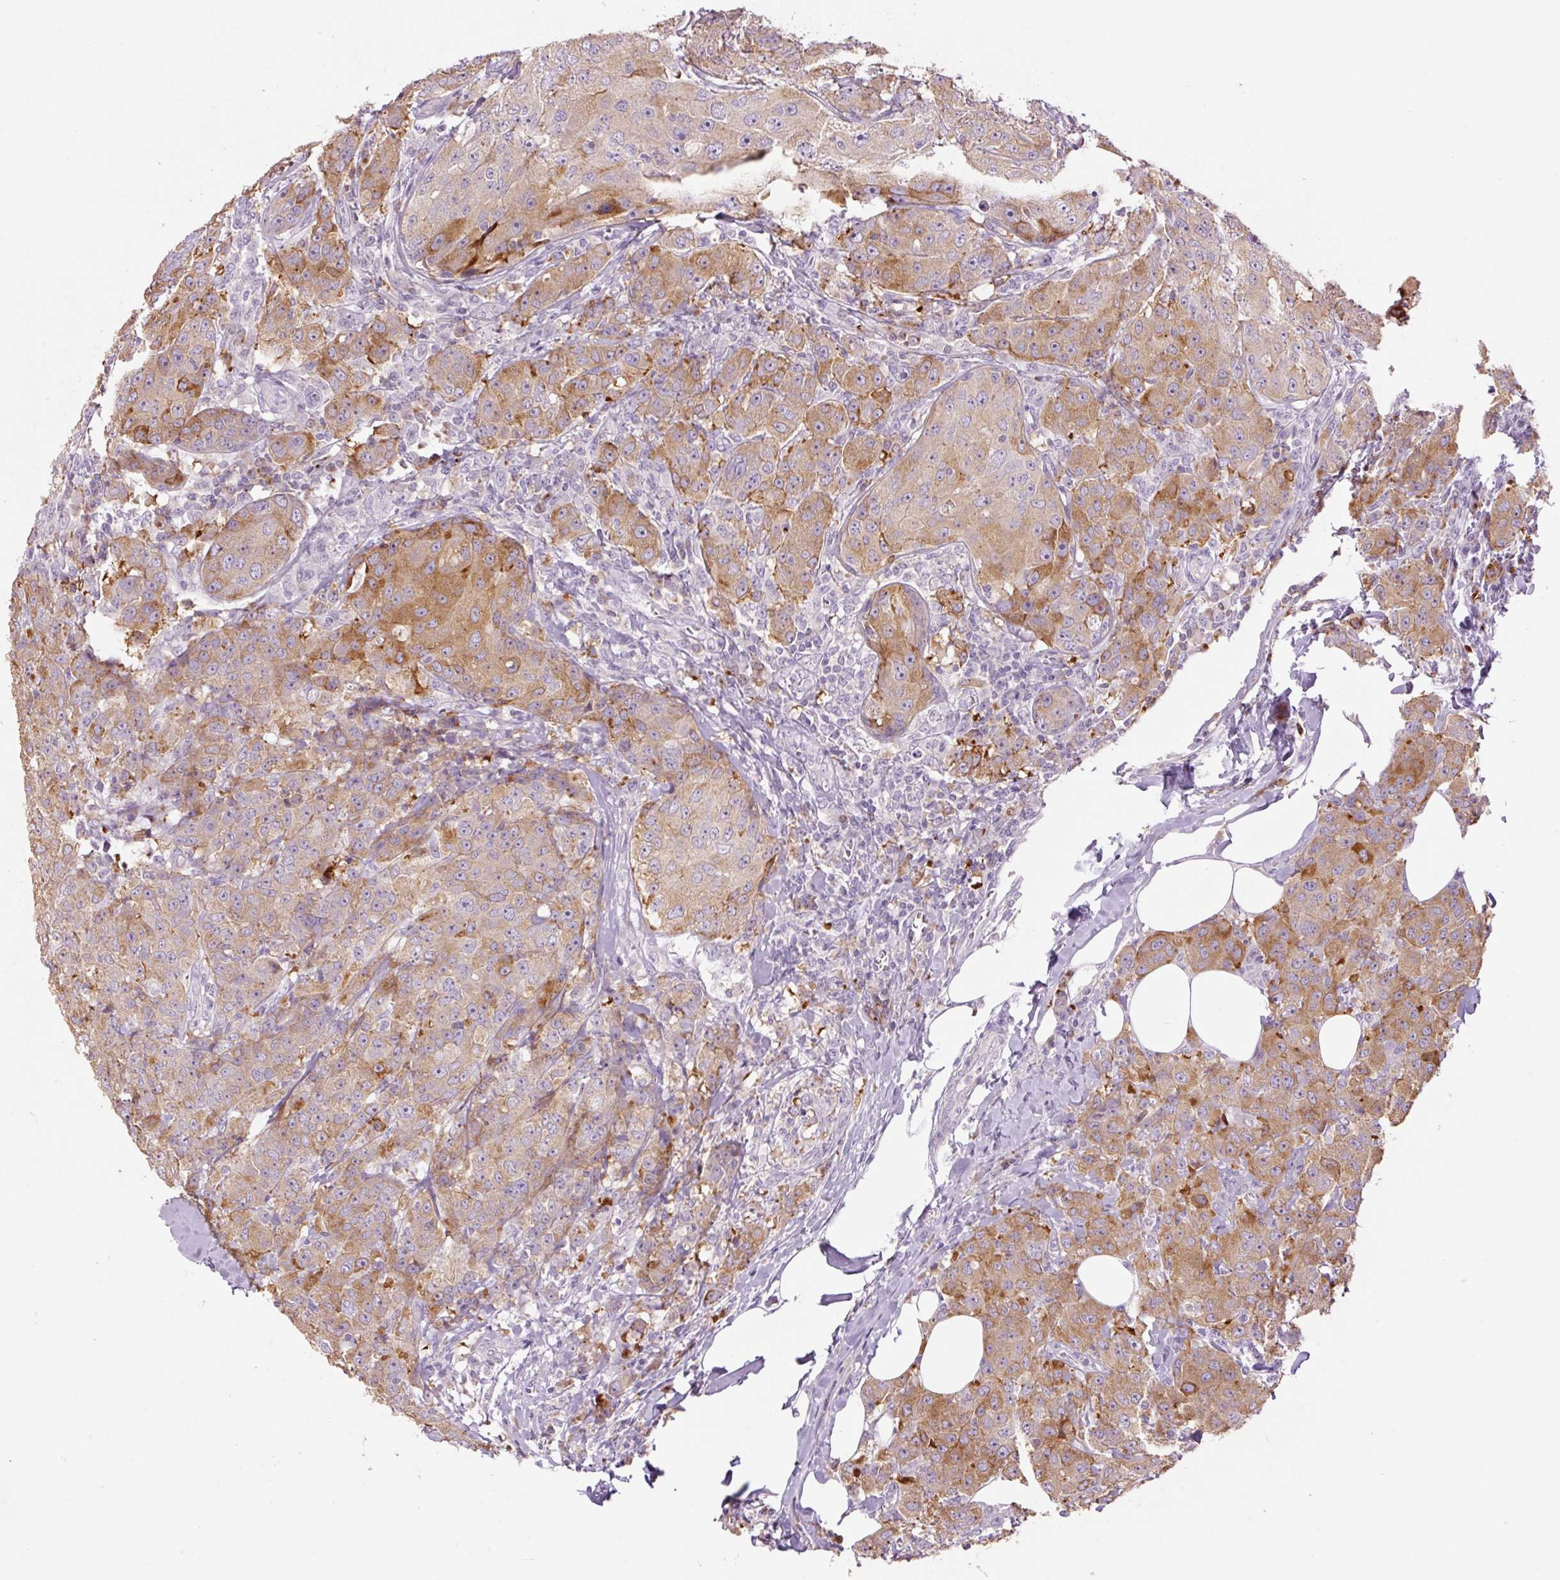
{"staining": {"intensity": "moderate", "quantity": ">75%", "location": "cytoplasmic/membranous"}, "tissue": "breast cancer", "cell_type": "Tumor cells", "image_type": "cancer", "snomed": [{"axis": "morphology", "description": "Duct carcinoma"}, {"axis": "topography", "description": "Breast"}], "caption": "Immunohistochemistry (IHC) photomicrograph of breast intraductal carcinoma stained for a protein (brown), which reveals medium levels of moderate cytoplasmic/membranous staining in approximately >75% of tumor cells.", "gene": "HAX1", "patient": {"sex": "female", "age": 43}}